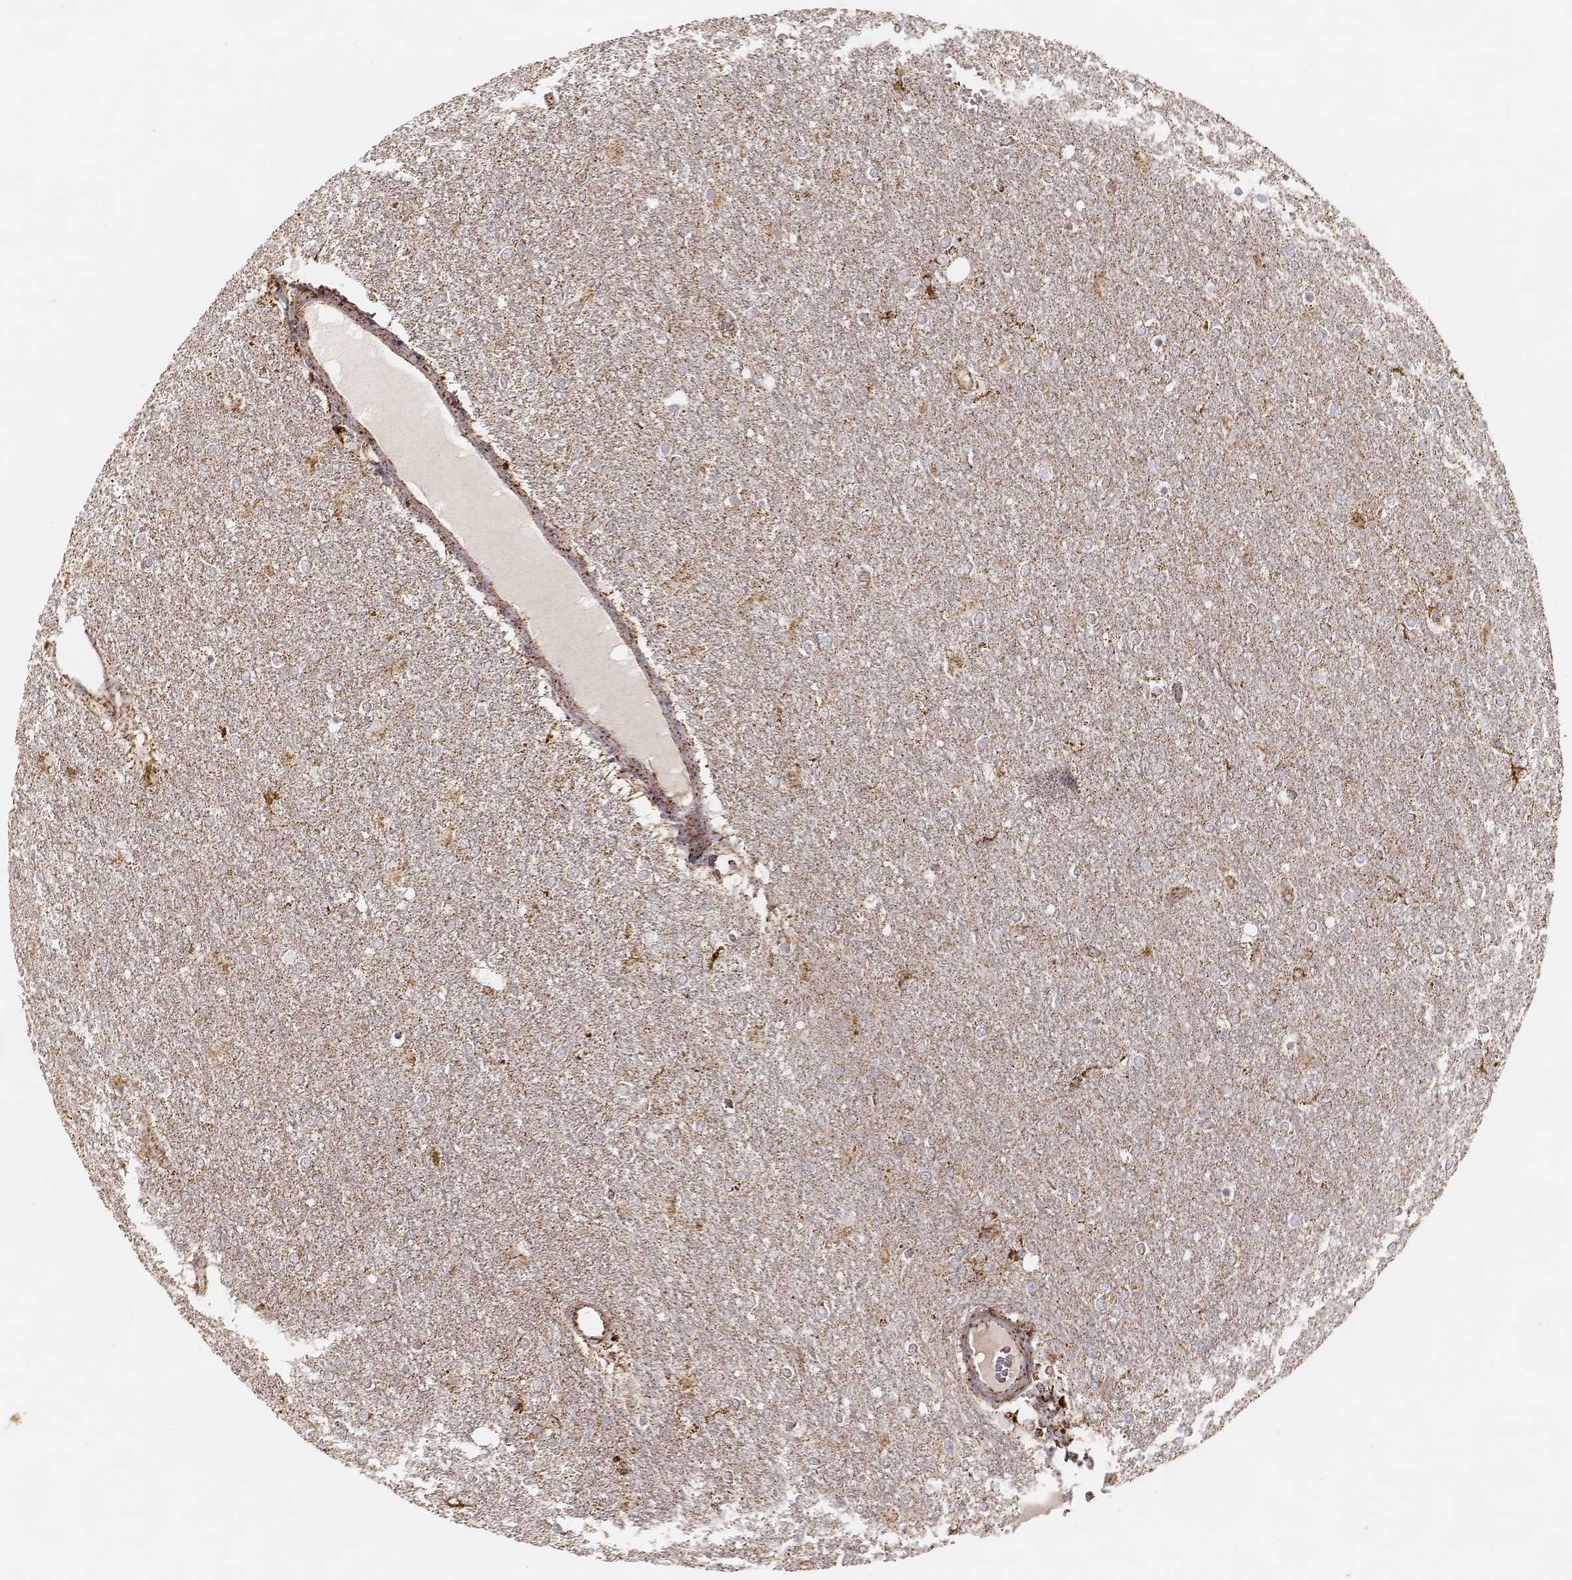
{"staining": {"intensity": "weak", "quantity": "<25%", "location": "cytoplasmic/membranous"}, "tissue": "glioma", "cell_type": "Tumor cells", "image_type": "cancer", "snomed": [{"axis": "morphology", "description": "Glioma, malignant, High grade"}, {"axis": "topography", "description": "Brain"}], "caption": "DAB immunohistochemical staining of human high-grade glioma (malignant) reveals no significant expression in tumor cells. The staining is performed using DAB (3,3'-diaminobenzidine) brown chromogen with nuclei counter-stained in using hematoxylin.", "gene": "CS", "patient": {"sex": "female", "age": 61}}